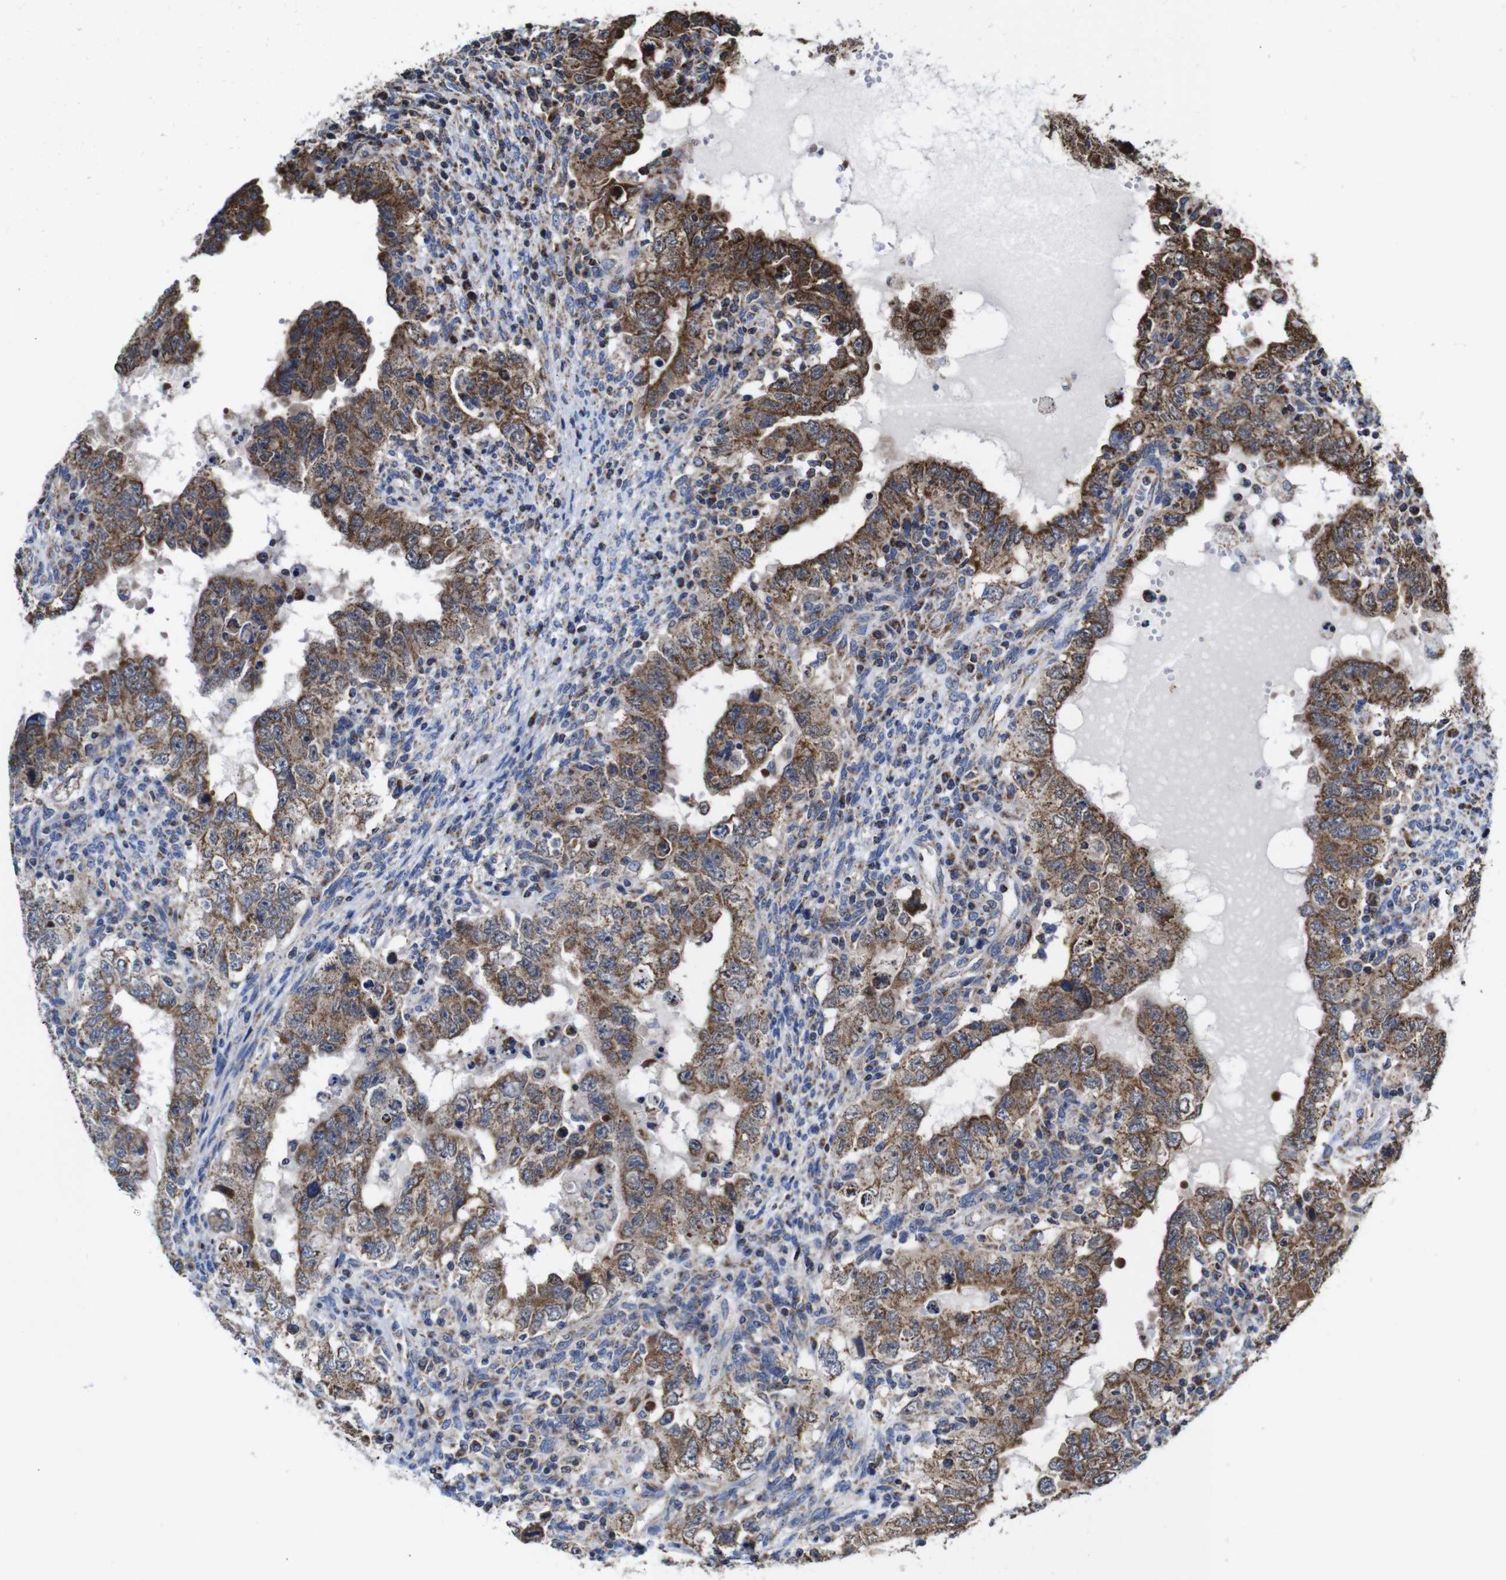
{"staining": {"intensity": "moderate", "quantity": ">75%", "location": "cytoplasmic/membranous"}, "tissue": "testis cancer", "cell_type": "Tumor cells", "image_type": "cancer", "snomed": [{"axis": "morphology", "description": "Carcinoma, Embryonal, NOS"}, {"axis": "topography", "description": "Testis"}], "caption": "Tumor cells show medium levels of moderate cytoplasmic/membranous staining in about >75% of cells in testis cancer.", "gene": "C17orf80", "patient": {"sex": "male", "age": 26}}